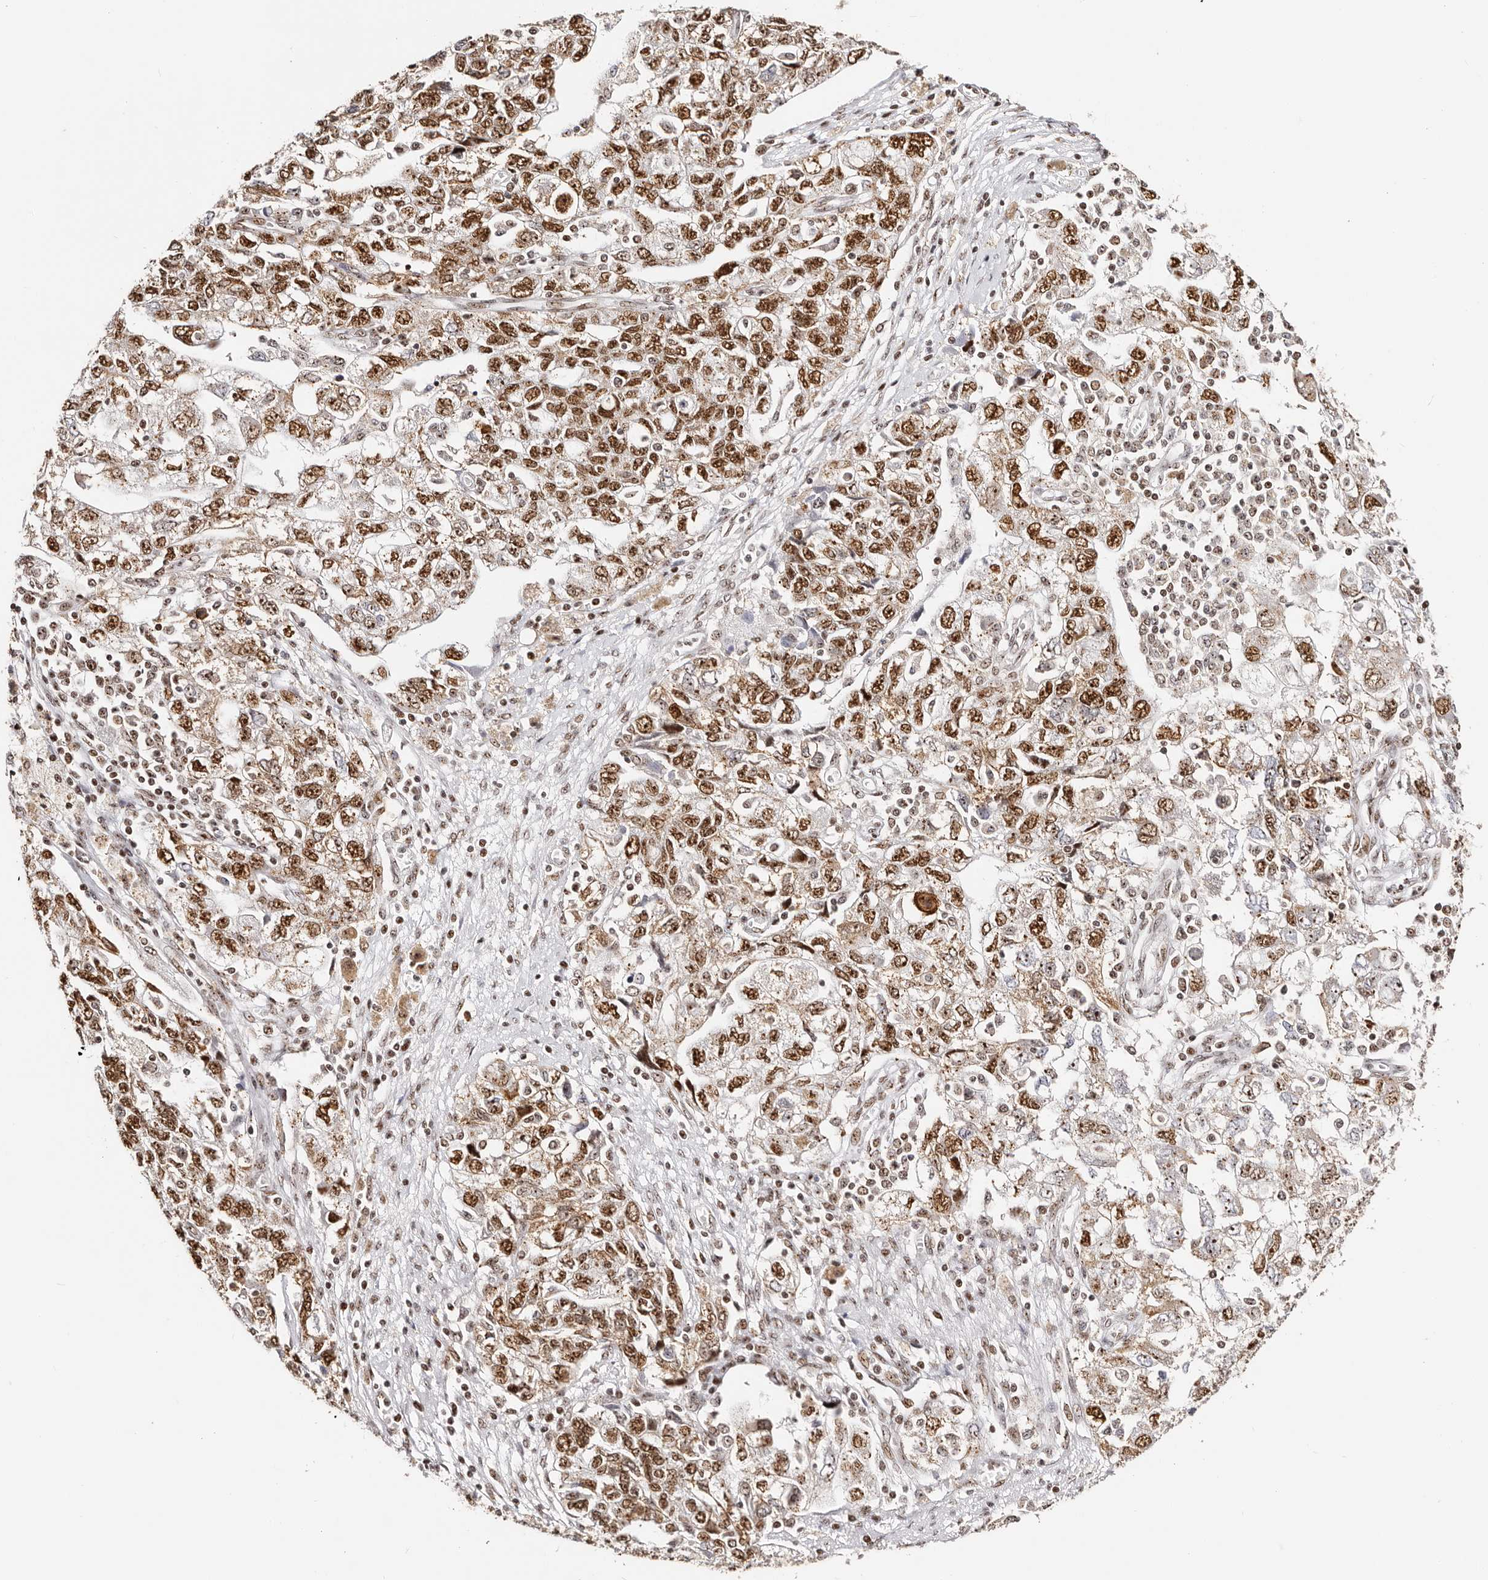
{"staining": {"intensity": "strong", "quantity": ">75%", "location": "nuclear"}, "tissue": "ovarian cancer", "cell_type": "Tumor cells", "image_type": "cancer", "snomed": [{"axis": "morphology", "description": "Carcinoma, NOS"}, {"axis": "morphology", "description": "Cystadenocarcinoma, serous, NOS"}, {"axis": "topography", "description": "Ovary"}], "caption": "IHC image of ovarian cancer stained for a protein (brown), which demonstrates high levels of strong nuclear expression in about >75% of tumor cells.", "gene": "IQGAP3", "patient": {"sex": "female", "age": 69}}